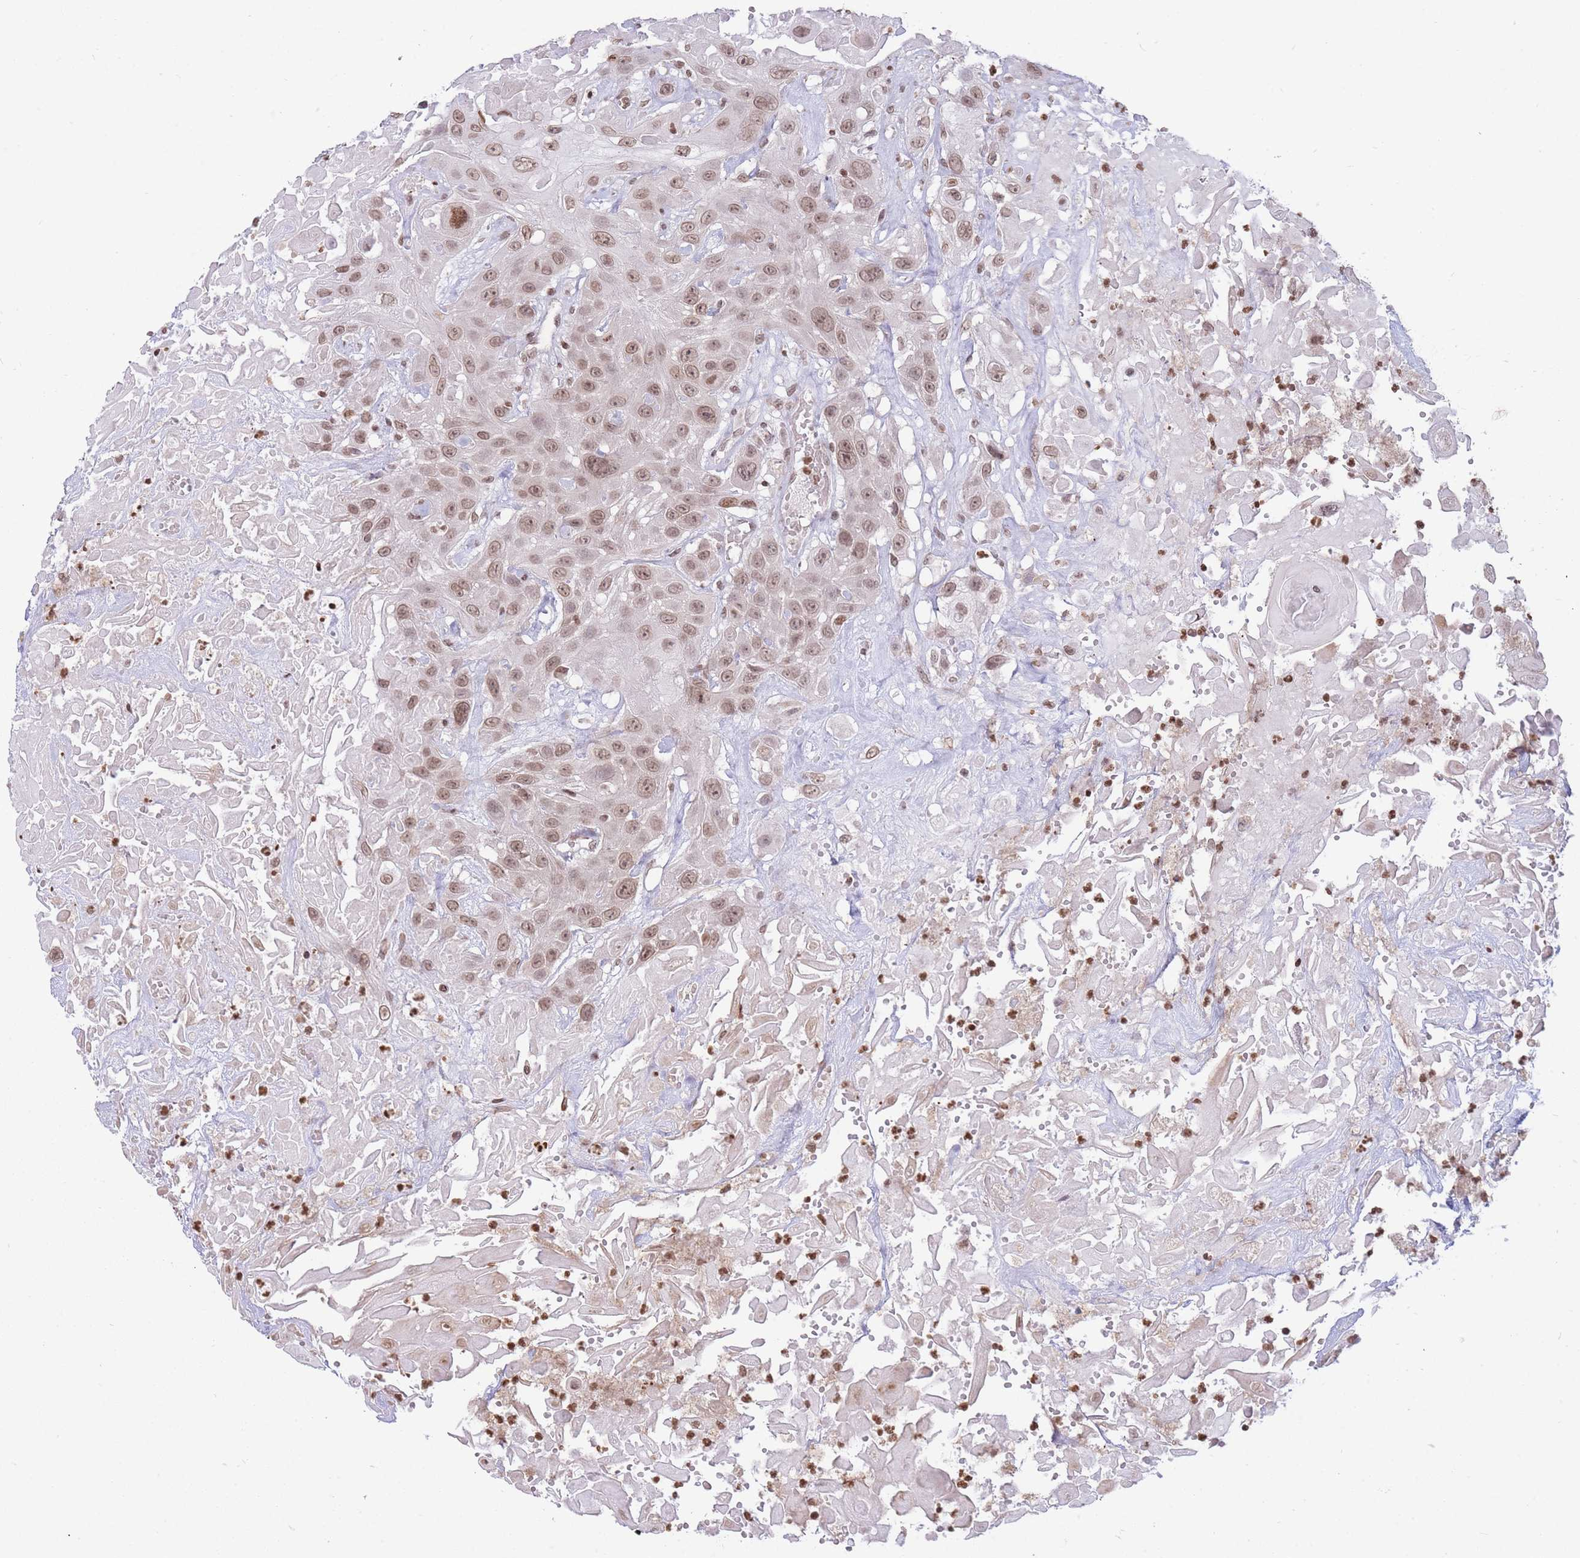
{"staining": {"intensity": "weak", "quantity": ">75%", "location": "nuclear"}, "tissue": "head and neck cancer", "cell_type": "Tumor cells", "image_type": "cancer", "snomed": [{"axis": "morphology", "description": "Squamous cell carcinoma, NOS"}, {"axis": "topography", "description": "Head-Neck"}], "caption": "Immunohistochemical staining of squamous cell carcinoma (head and neck) exhibits low levels of weak nuclear protein staining in about >75% of tumor cells. The protein is stained brown, and the nuclei are stained in blue (DAB (3,3'-diaminobenzidine) IHC with brightfield microscopy, high magnification).", "gene": "SHISAL1", "patient": {"sex": "male", "age": 81}}